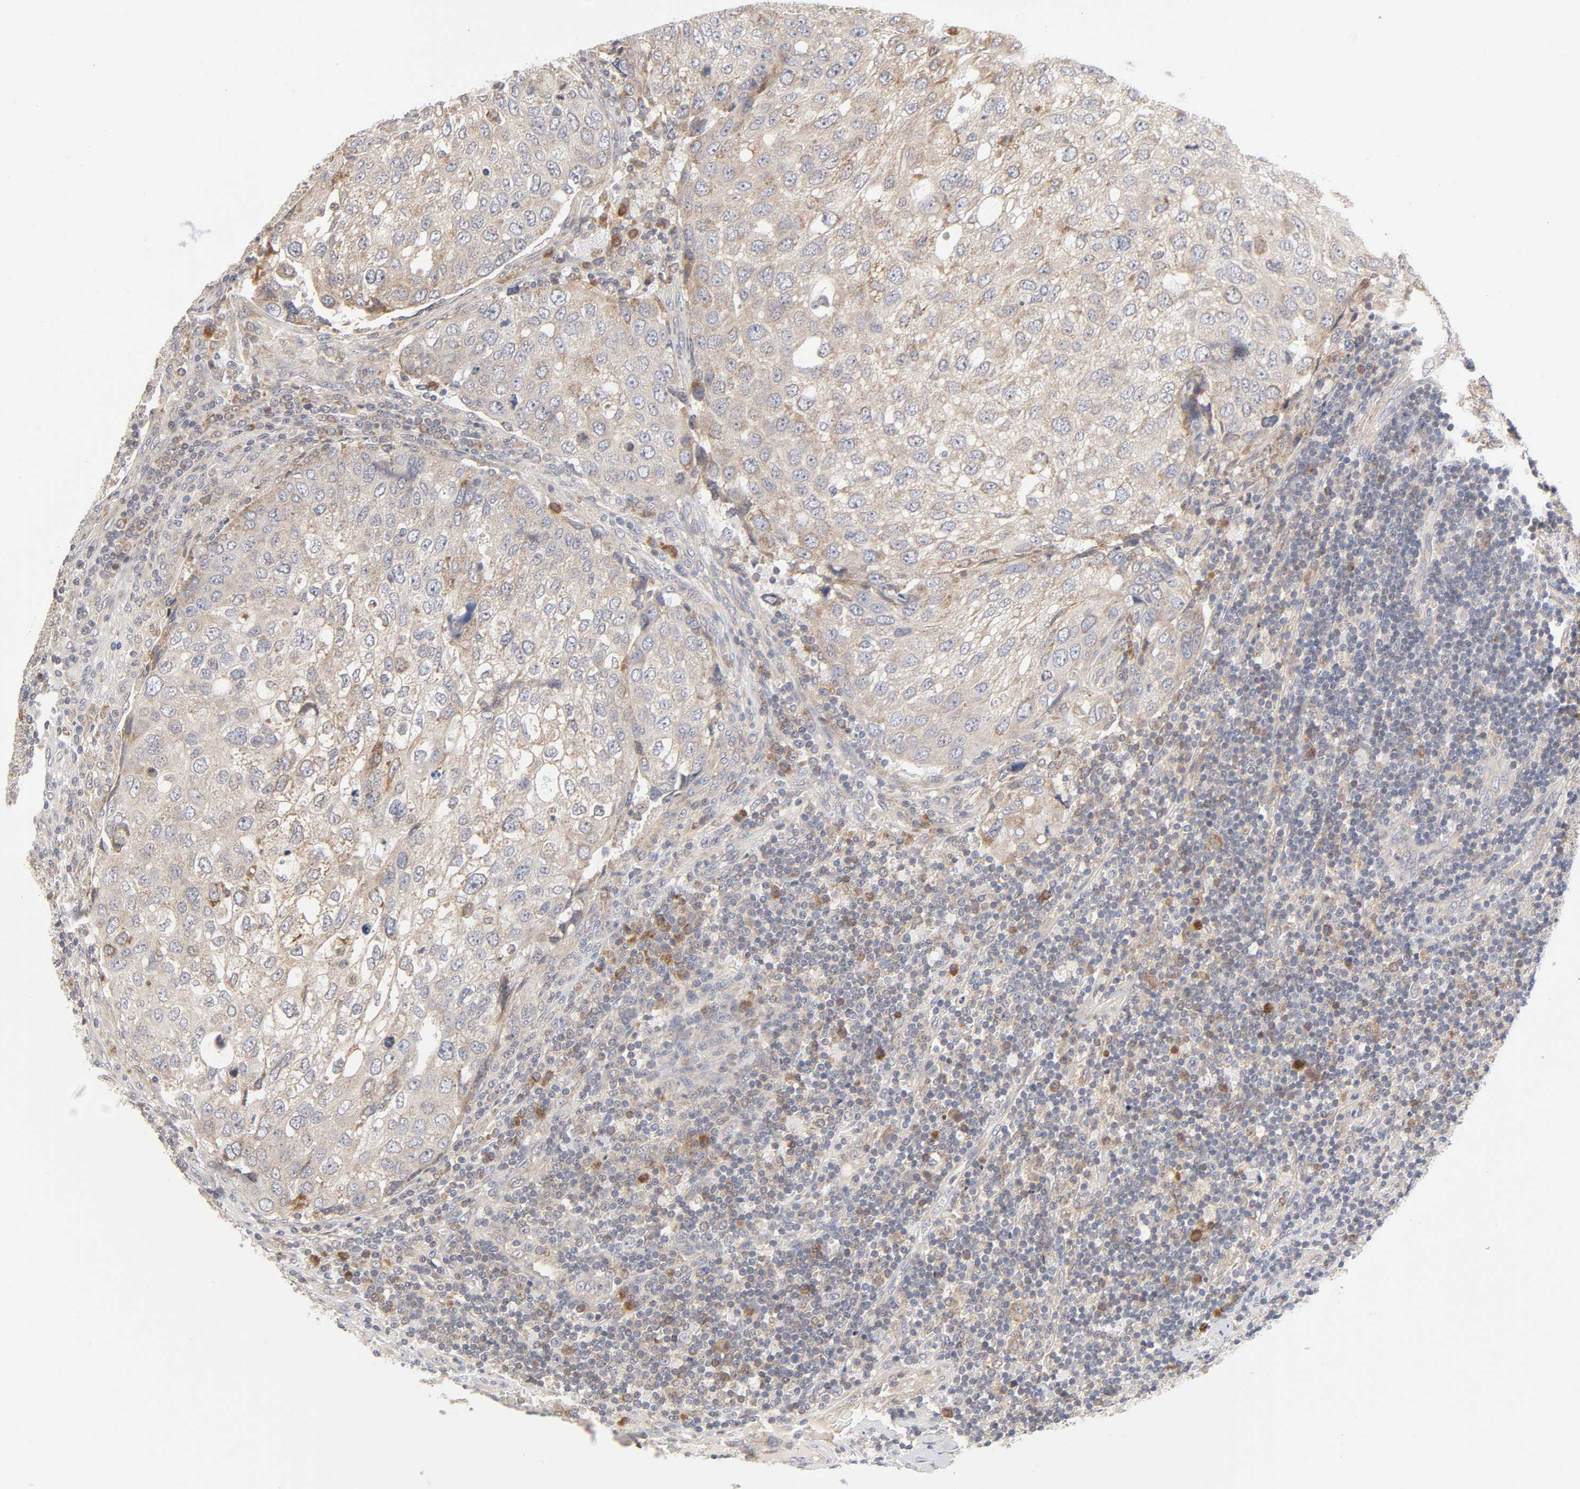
{"staining": {"intensity": "weak", "quantity": "25%-75%", "location": "cytoplasmic/membranous"}, "tissue": "urothelial cancer", "cell_type": "Tumor cells", "image_type": "cancer", "snomed": [{"axis": "morphology", "description": "Urothelial carcinoma, High grade"}, {"axis": "topography", "description": "Lymph node"}, {"axis": "topography", "description": "Urinary bladder"}], "caption": "Tumor cells show weak cytoplasmic/membranous expression in about 25%-75% of cells in urothelial cancer.", "gene": "IL4R", "patient": {"sex": "male", "age": 51}}